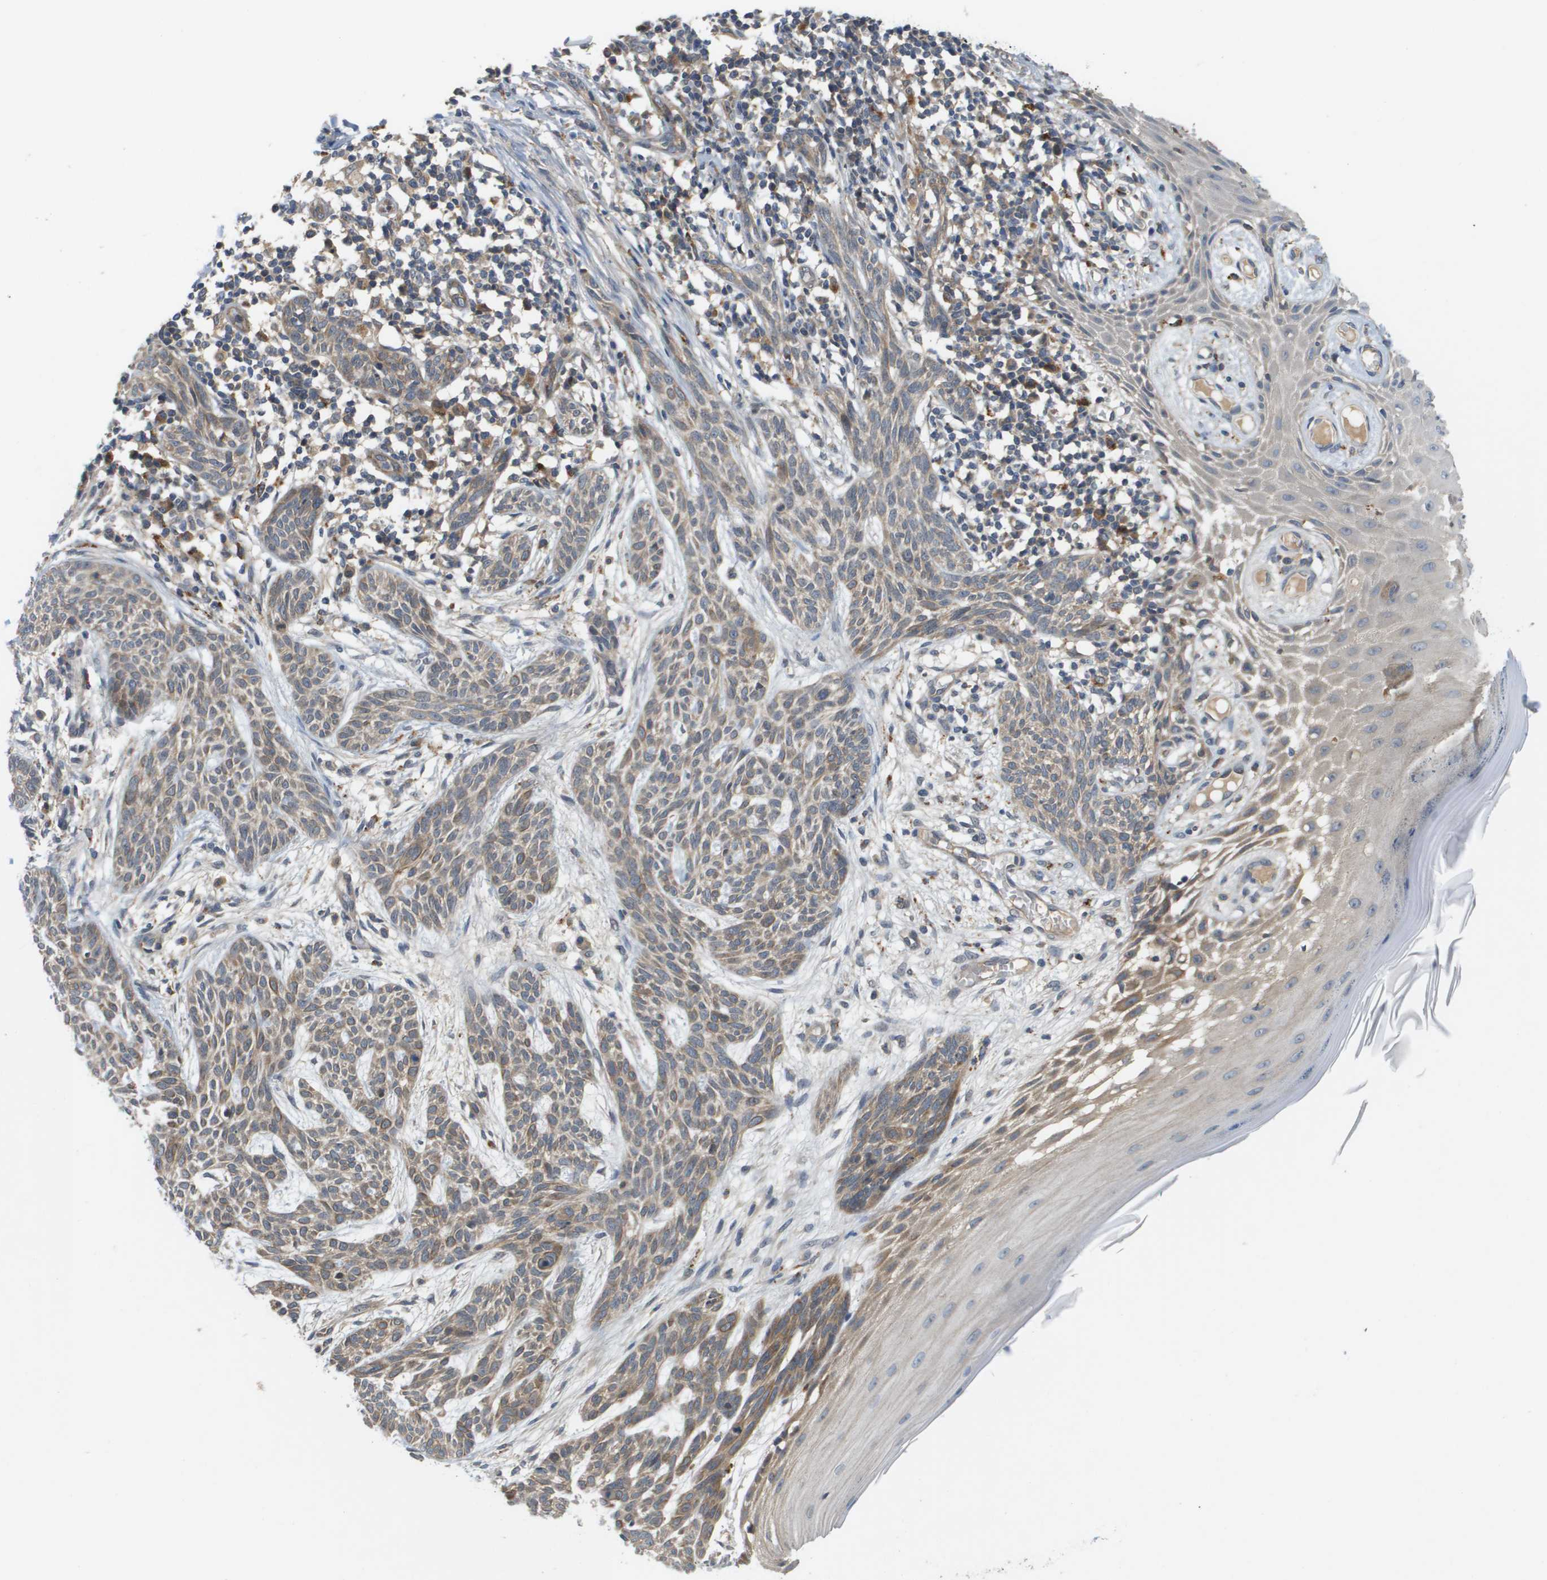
{"staining": {"intensity": "weak", "quantity": ">75%", "location": "cytoplasmic/membranous"}, "tissue": "skin cancer", "cell_type": "Tumor cells", "image_type": "cancer", "snomed": [{"axis": "morphology", "description": "Basal cell carcinoma"}, {"axis": "topography", "description": "Skin"}], "caption": "The micrograph displays staining of basal cell carcinoma (skin), revealing weak cytoplasmic/membranous protein expression (brown color) within tumor cells.", "gene": "SLC25A20", "patient": {"sex": "female", "age": 59}}